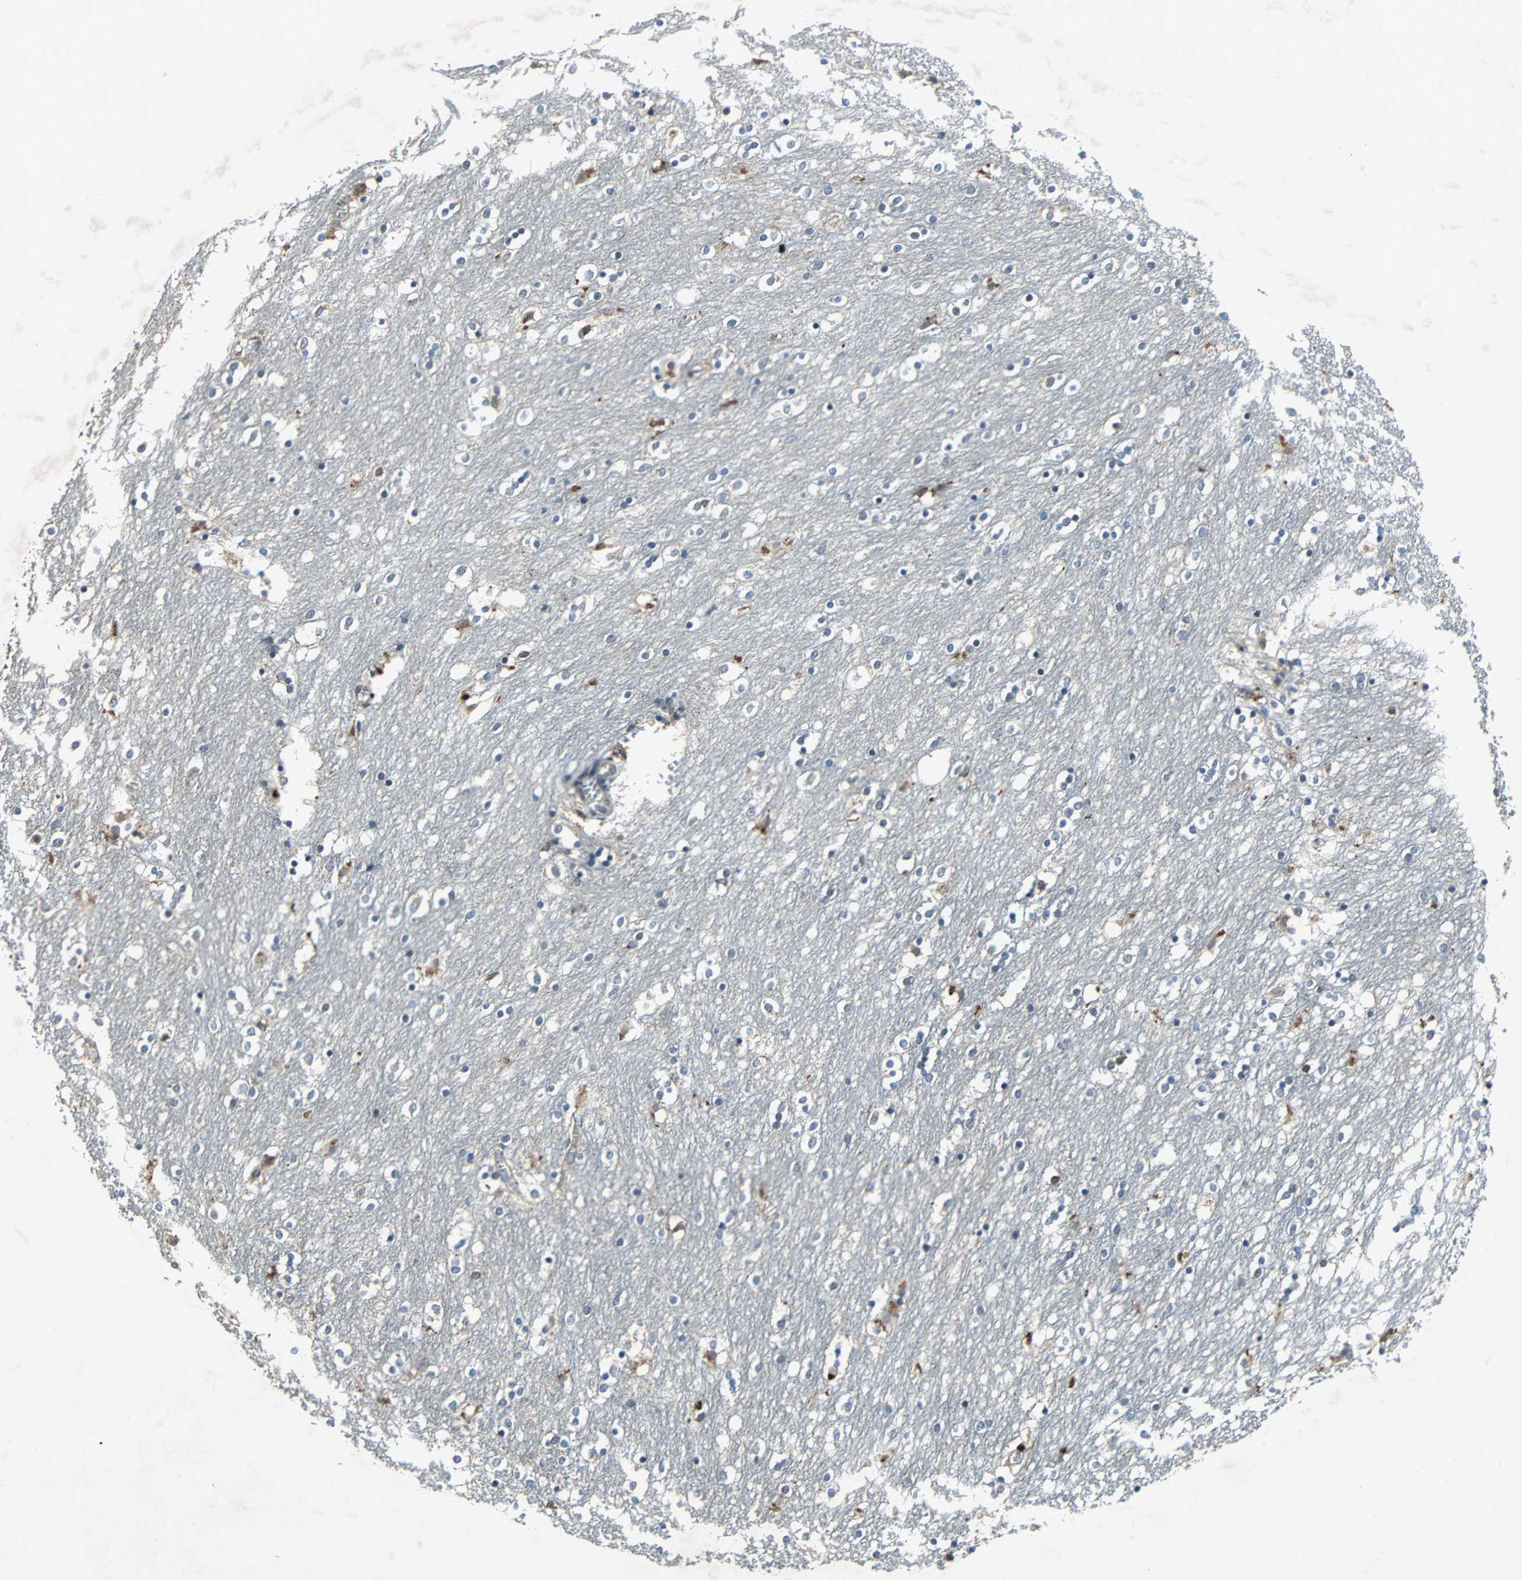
{"staining": {"intensity": "weak", "quantity": "<25%", "location": "cytoplasmic/membranous"}, "tissue": "caudate", "cell_type": "Glial cells", "image_type": "normal", "snomed": [{"axis": "morphology", "description": "Normal tissue, NOS"}, {"axis": "topography", "description": "Lateral ventricle wall"}], "caption": "Immunohistochemistry (IHC) of normal caudate reveals no expression in glial cells.", "gene": "SOS1", "patient": {"sex": "female", "age": 54}}